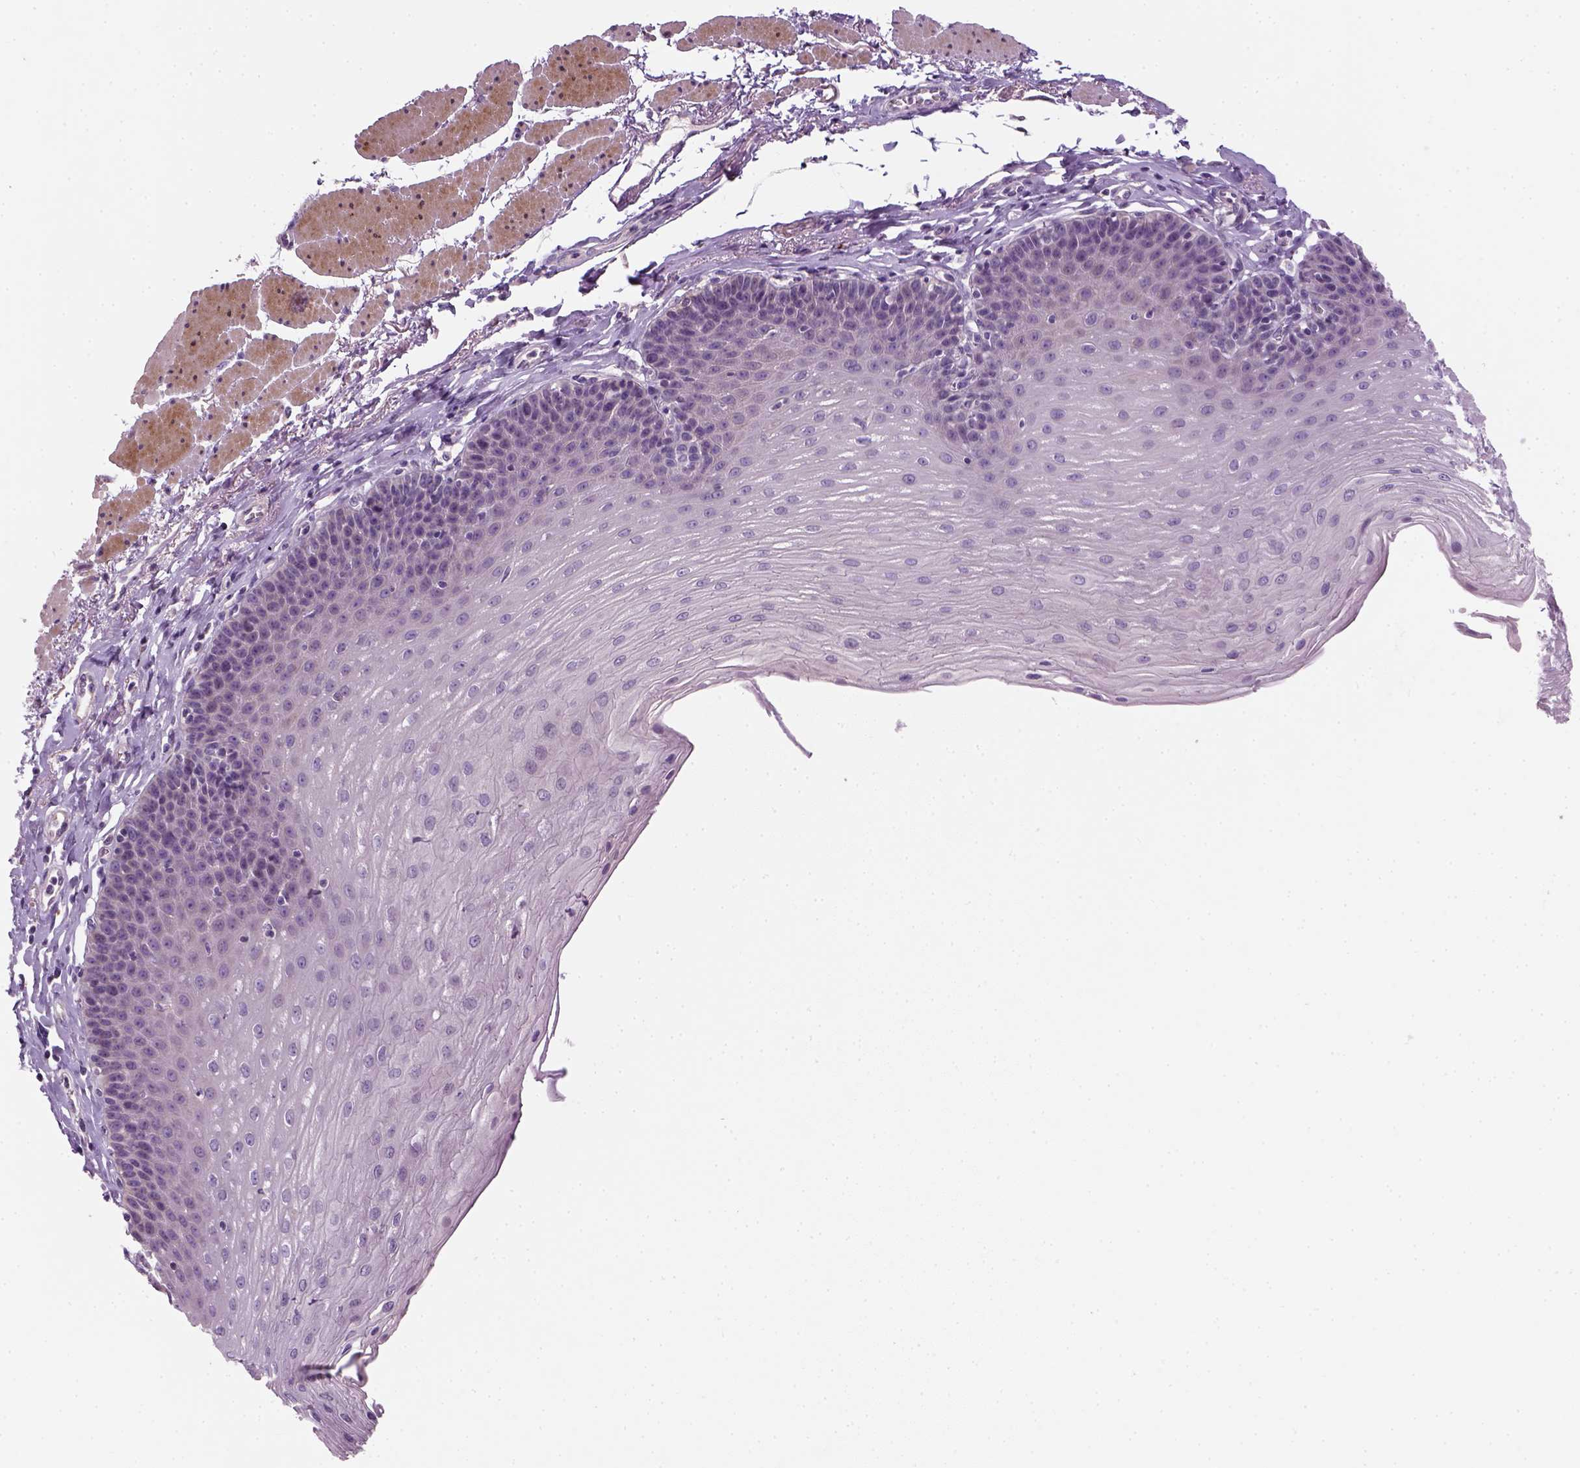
{"staining": {"intensity": "negative", "quantity": "none", "location": "none"}, "tissue": "esophagus", "cell_type": "Squamous epithelial cells", "image_type": "normal", "snomed": [{"axis": "morphology", "description": "Normal tissue, NOS"}, {"axis": "topography", "description": "Esophagus"}], "caption": "DAB immunohistochemical staining of normal esophagus displays no significant staining in squamous epithelial cells. (Stains: DAB (3,3'-diaminobenzidine) immunohistochemistry (IHC) with hematoxylin counter stain, Microscopy: brightfield microscopy at high magnification).", "gene": "NUDT6", "patient": {"sex": "female", "age": 81}}